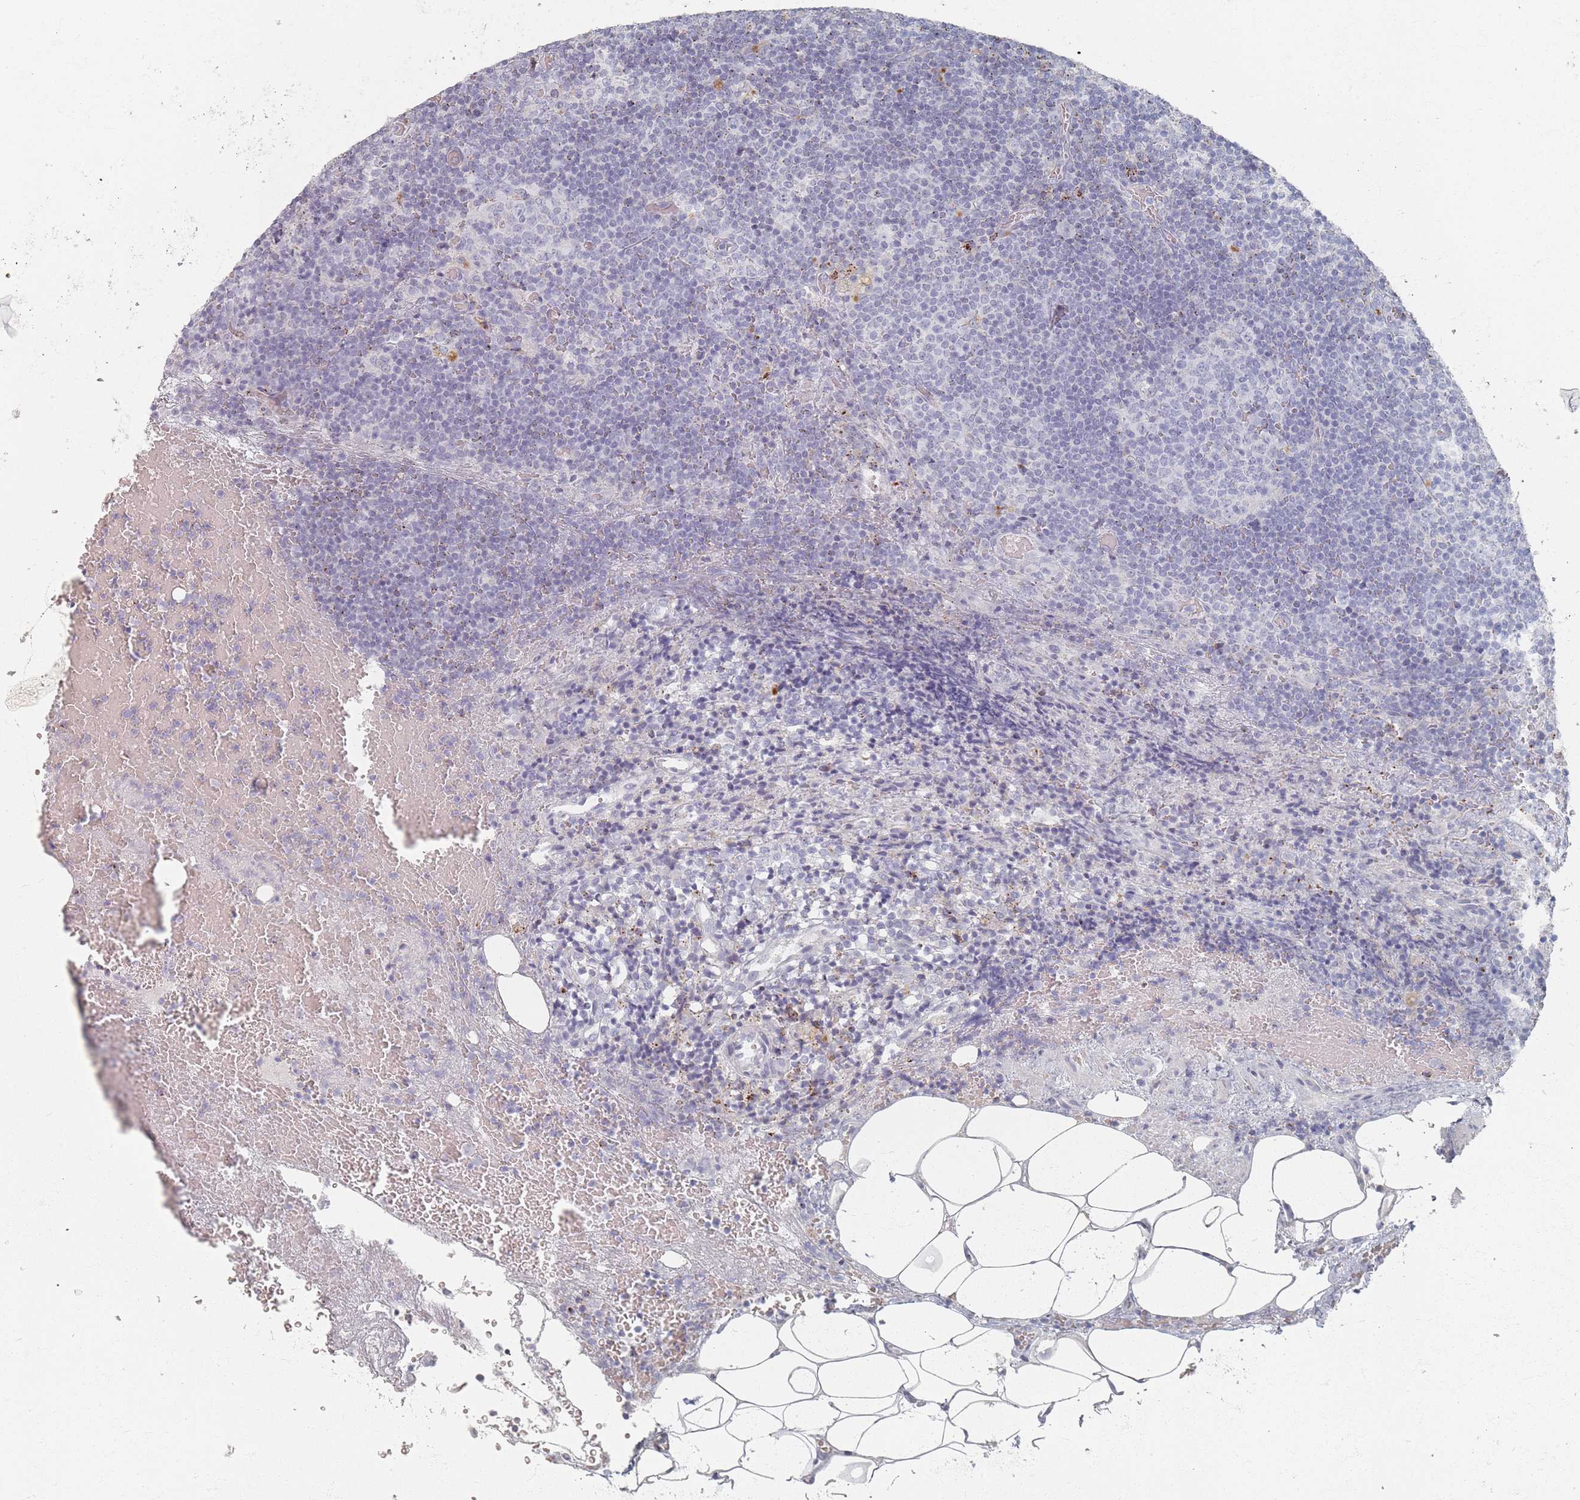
{"staining": {"intensity": "negative", "quantity": "none", "location": "none"}, "tissue": "lymph node", "cell_type": "Germinal center cells", "image_type": "normal", "snomed": [{"axis": "morphology", "description": "Normal tissue, NOS"}, {"axis": "topography", "description": "Lymph node"}], "caption": "This is an immunohistochemistry image of normal human lymph node. There is no expression in germinal center cells.", "gene": "ENSG00000251357", "patient": {"sex": "male", "age": 58}}